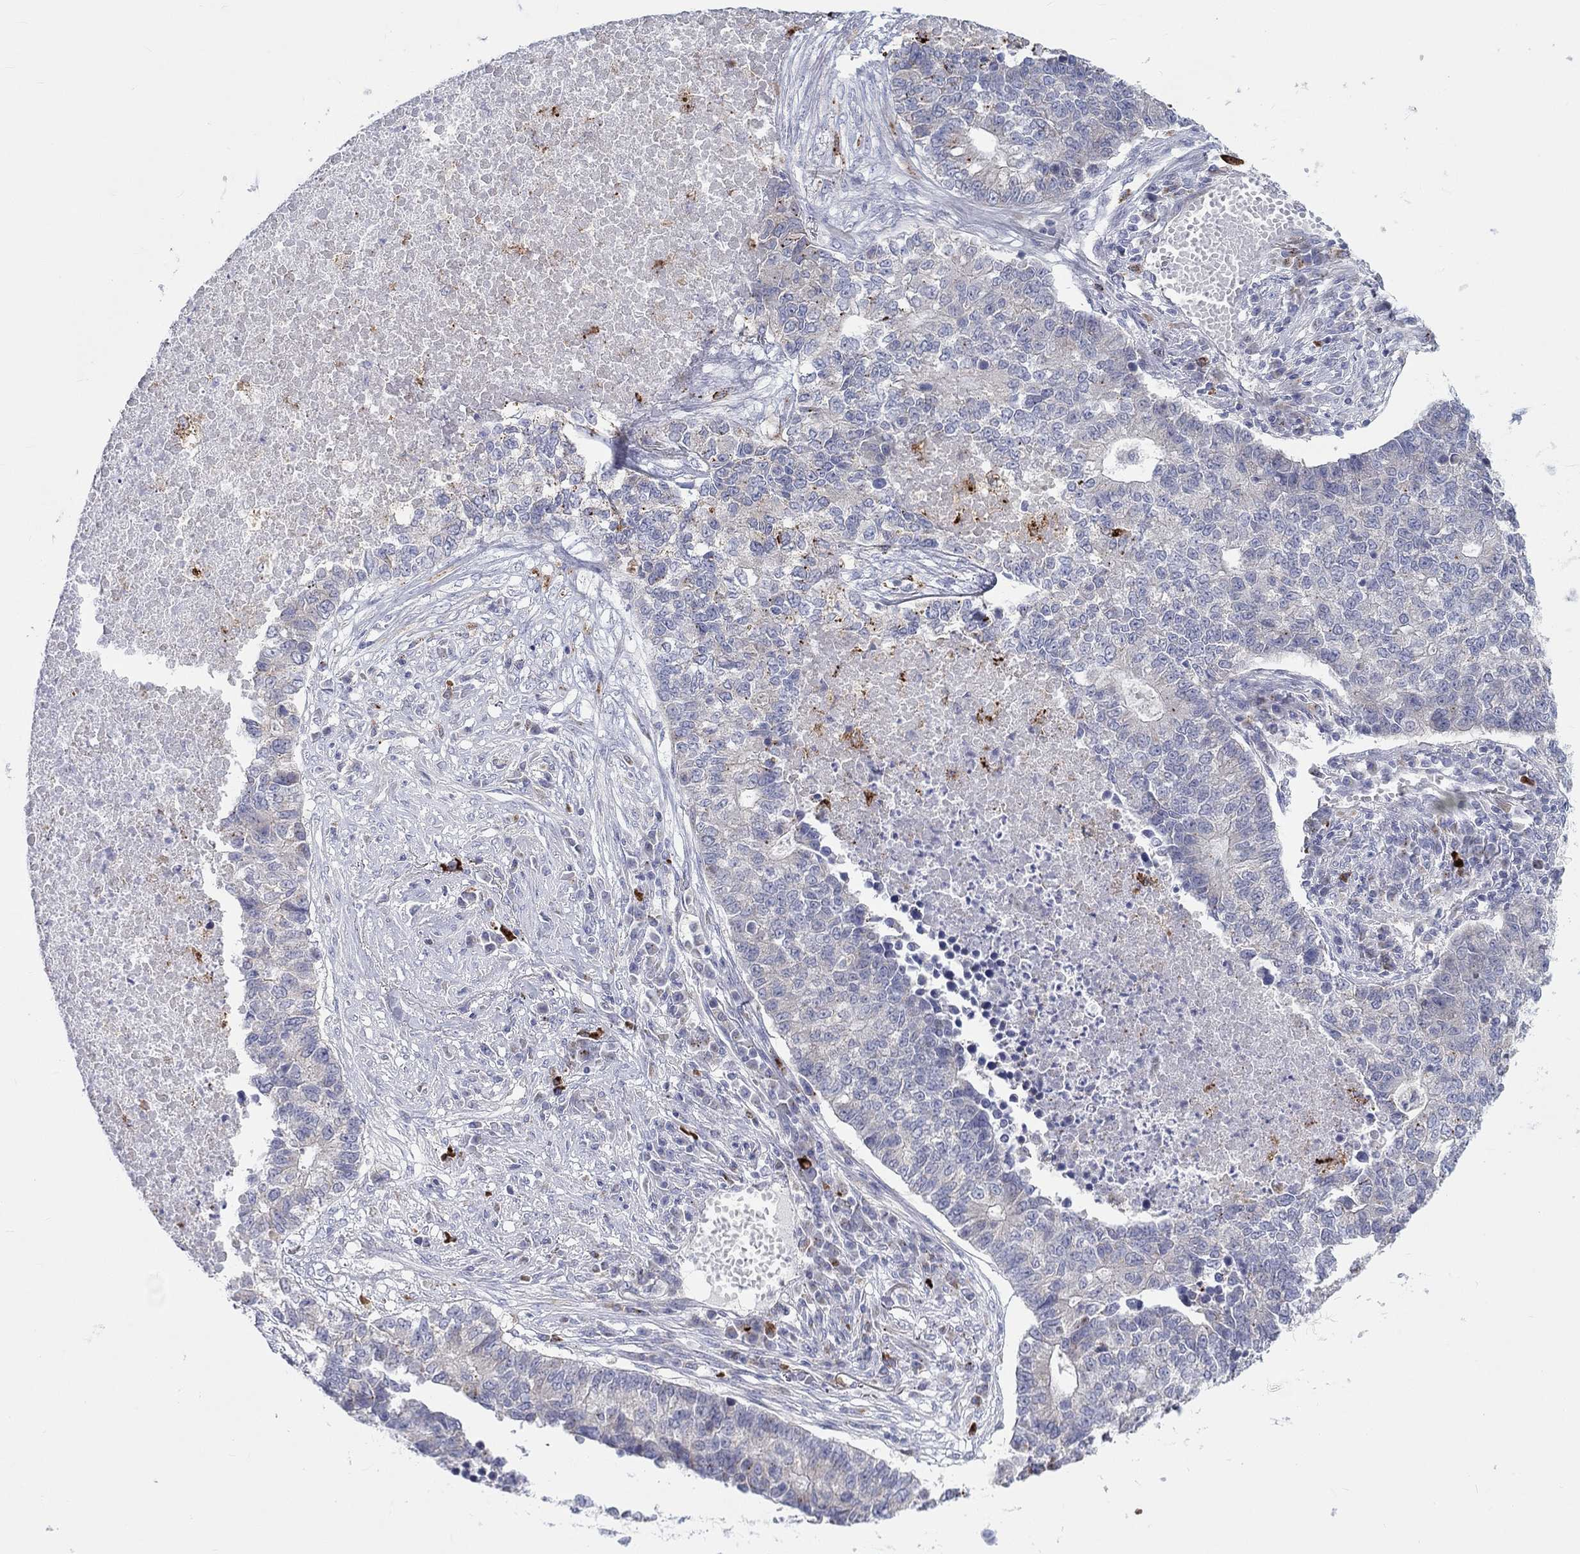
{"staining": {"intensity": "negative", "quantity": "none", "location": "none"}, "tissue": "lung cancer", "cell_type": "Tumor cells", "image_type": "cancer", "snomed": [{"axis": "morphology", "description": "Adenocarcinoma, NOS"}, {"axis": "topography", "description": "Lung"}], "caption": "This histopathology image is of adenocarcinoma (lung) stained with immunohistochemistry (IHC) to label a protein in brown with the nuclei are counter-stained blue. There is no expression in tumor cells. (Stains: DAB immunohistochemistry with hematoxylin counter stain, Microscopy: brightfield microscopy at high magnification).", "gene": "BCO2", "patient": {"sex": "male", "age": 57}}